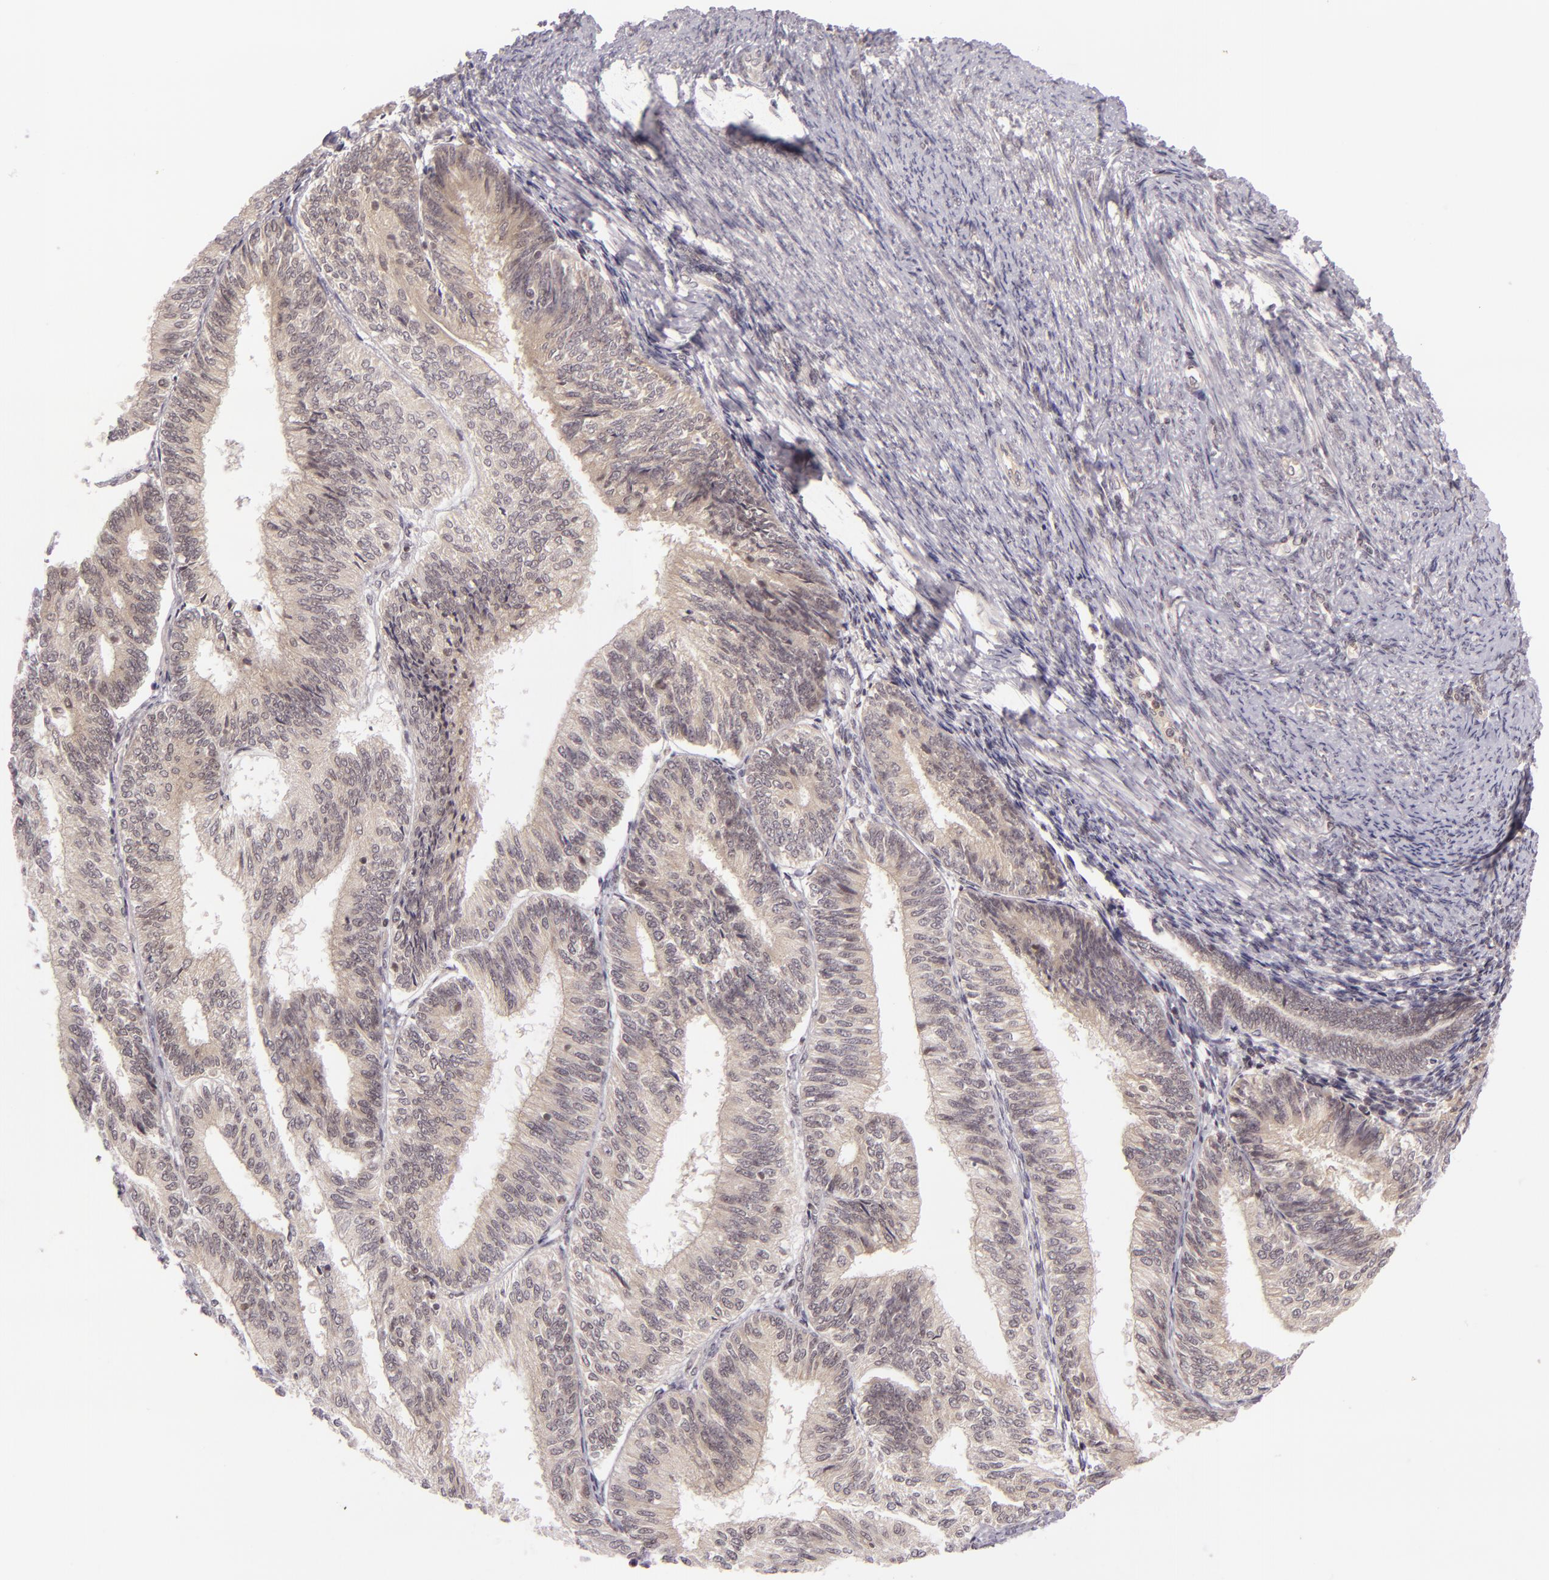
{"staining": {"intensity": "weak", "quantity": ">75%", "location": "cytoplasmic/membranous"}, "tissue": "endometrial cancer", "cell_type": "Tumor cells", "image_type": "cancer", "snomed": [{"axis": "morphology", "description": "Adenocarcinoma, NOS"}, {"axis": "topography", "description": "Endometrium"}], "caption": "Immunohistochemistry (DAB) staining of human endometrial adenocarcinoma reveals weak cytoplasmic/membranous protein expression in about >75% of tumor cells. (Brightfield microscopy of DAB IHC at high magnification).", "gene": "CASP8", "patient": {"sex": "female", "age": 55}}